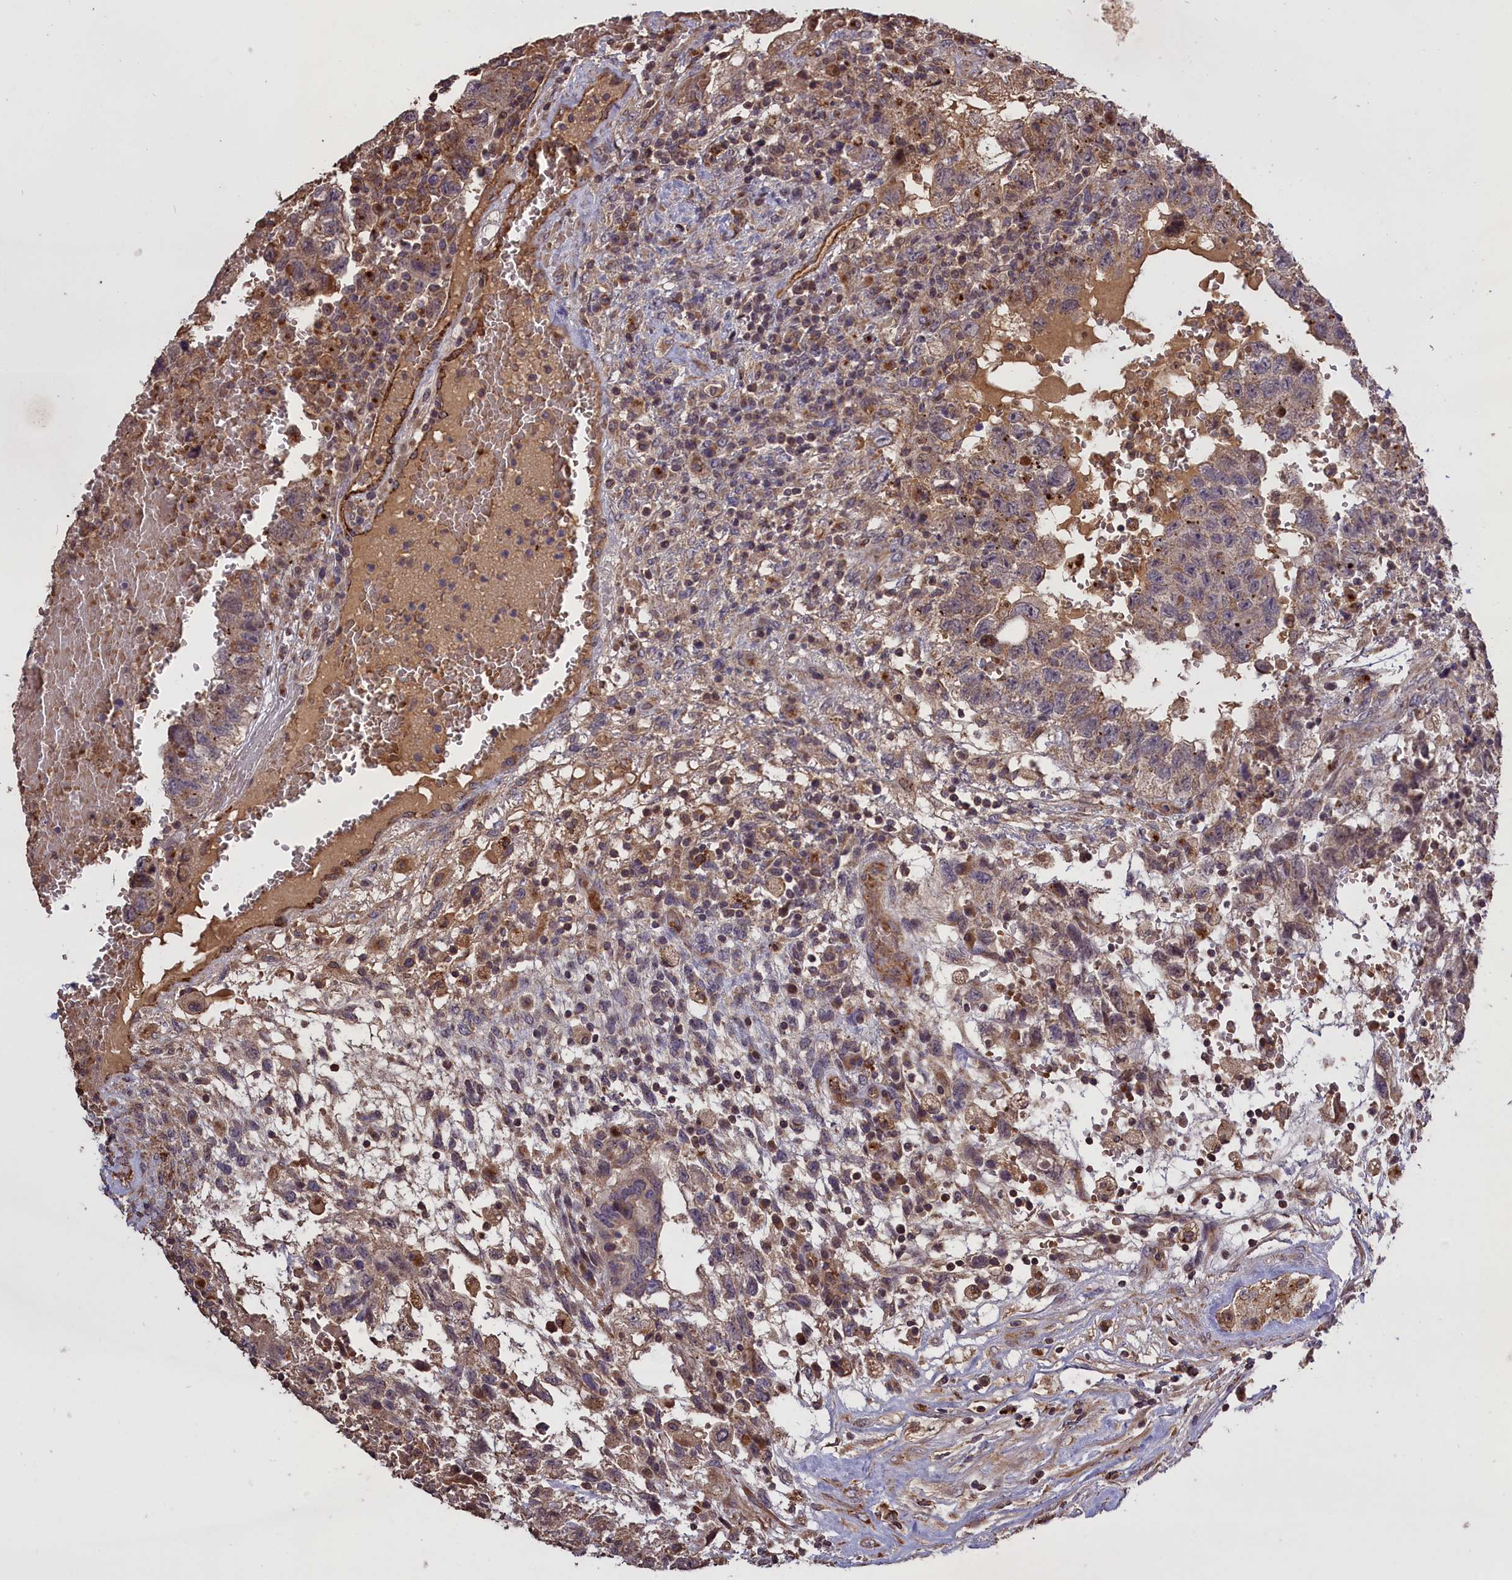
{"staining": {"intensity": "weak", "quantity": "25%-75%", "location": "cytoplasmic/membranous"}, "tissue": "testis cancer", "cell_type": "Tumor cells", "image_type": "cancer", "snomed": [{"axis": "morphology", "description": "Carcinoma, Embryonal, NOS"}, {"axis": "topography", "description": "Testis"}], "caption": "IHC of human testis cancer (embryonal carcinoma) demonstrates low levels of weak cytoplasmic/membranous expression in about 25%-75% of tumor cells.", "gene": "CLRN2", "patient": {"sex": "male", "age": 36}}